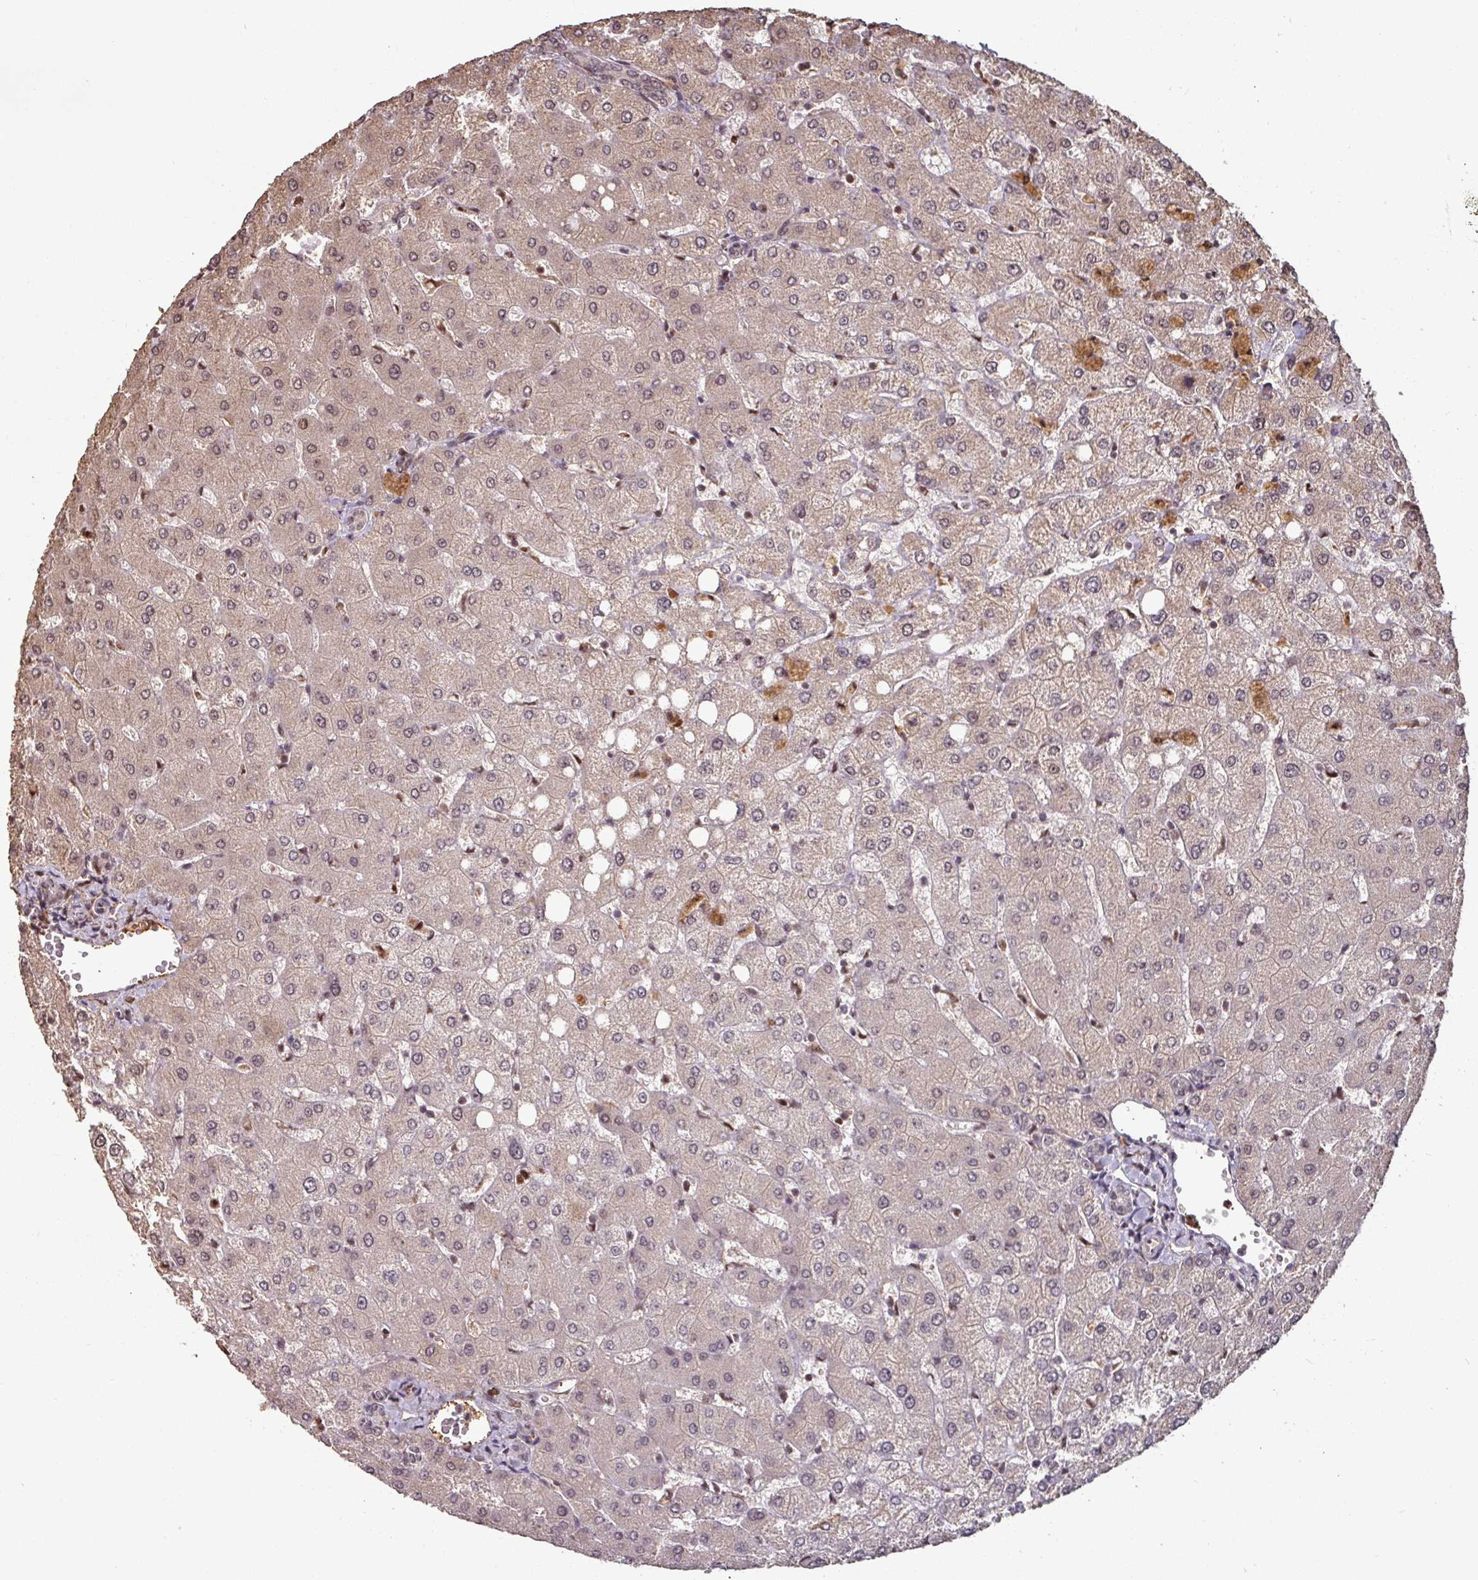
{"staining": {"intensity": "weak", "quantity": ">75%", "location": "nuclear"}, "tissue": "liver", "cell_type": "Cholangiocytes", "image_type": "normal", "snomed": [{"axis": "morphology", "description": "Normal tissue, NOS"}, {"axis": "topography", "description": "Liver"}], "caption": "Protein expression analysis of benign liver demonstrates weak nuclear staining in about >75% of cholangiocytes.", "gene": "POLD1", "patient": {"sex": "female", "age": 54}}